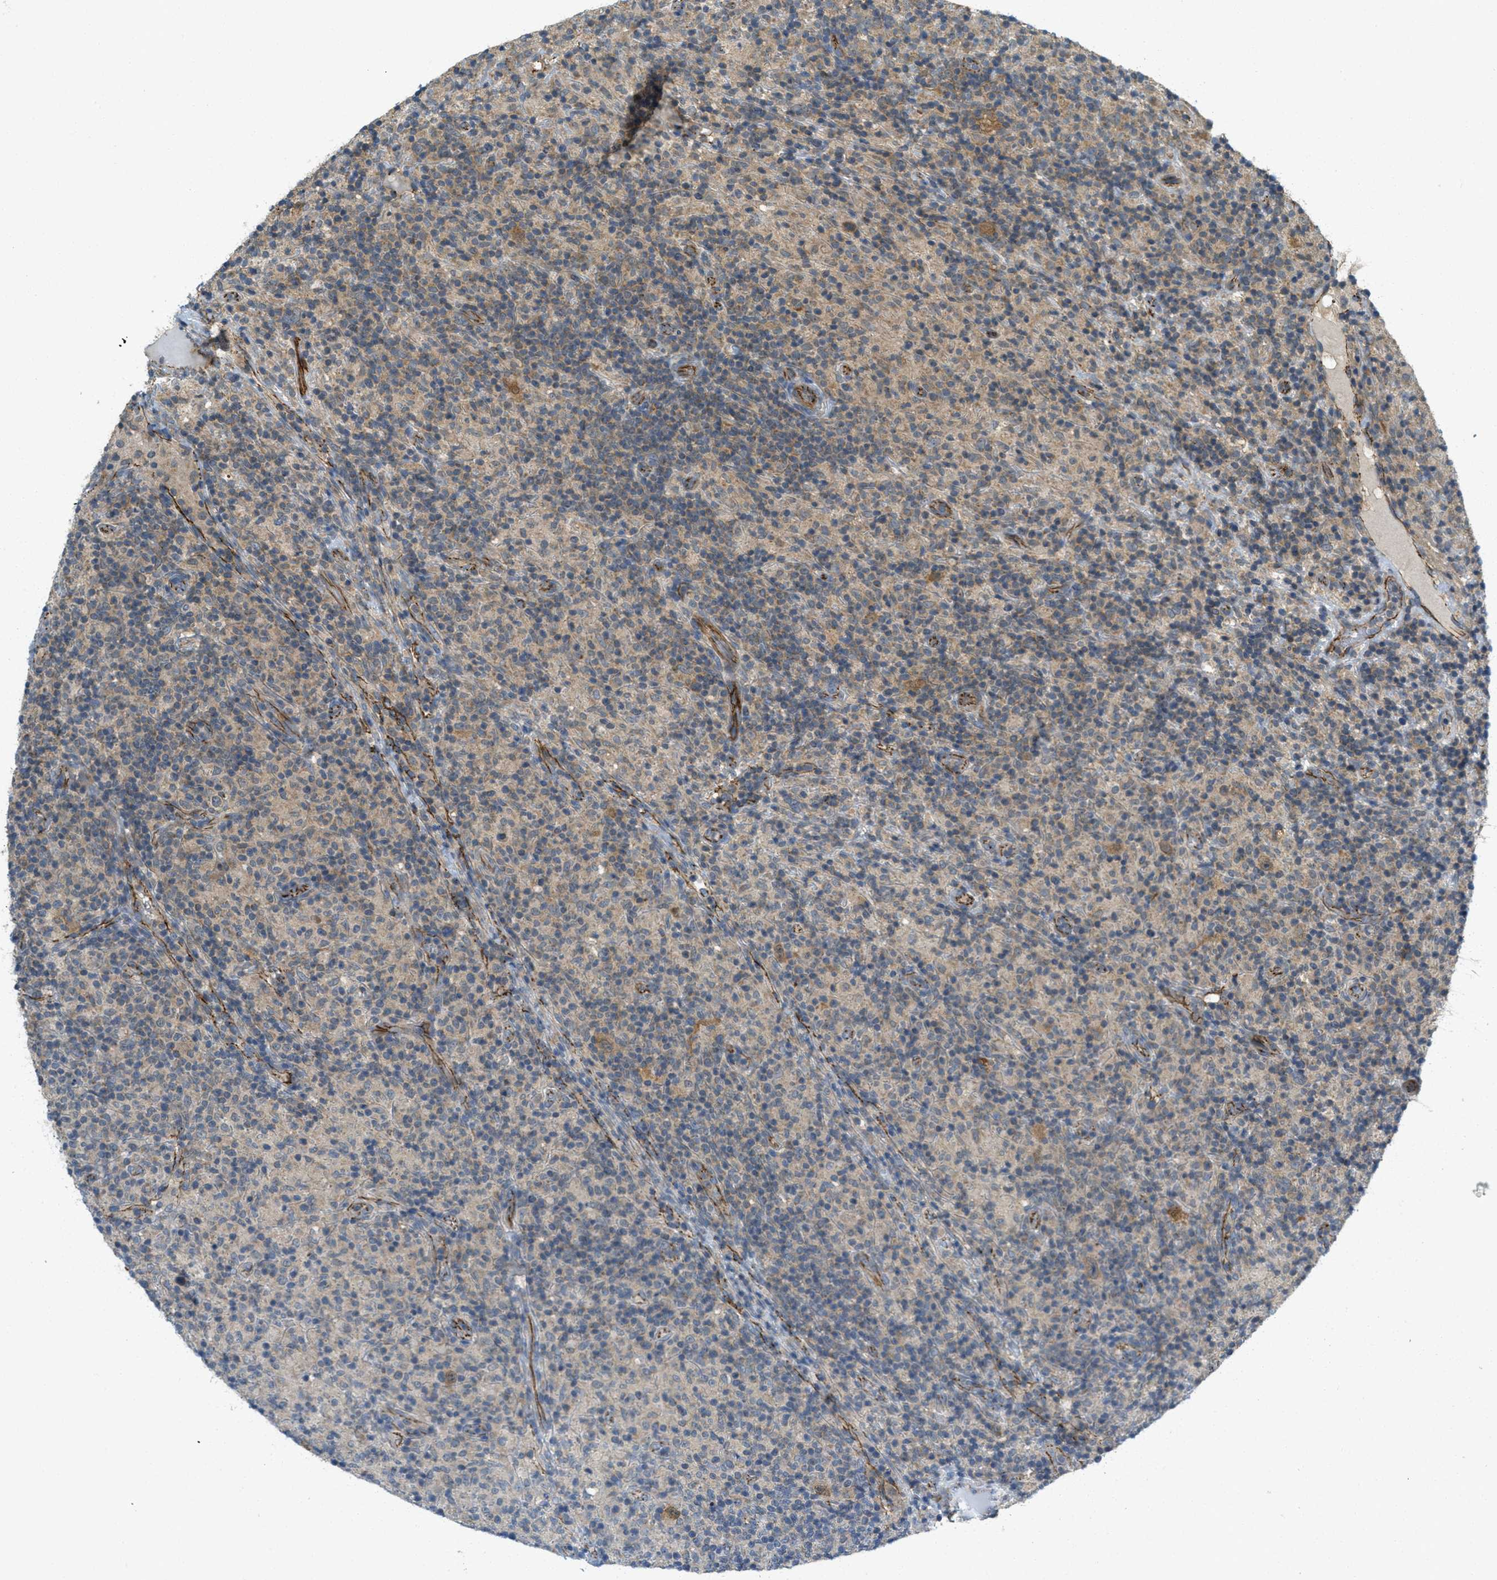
{"staining": {"intensity": "weak", "quantity": ">75%", "location": "cytoplasmic/membranous"}, "tissue": "lymphoma", "cell_type": "Tumor cells", "image_type": "cancer", "snomed": [{"axis": "morphology", "description": "Hodgkin's disease, NOS"}, {"axis": "topography", "description": "Lymph node"}], "caption": "Hodgkin's disease stained with DAB (3,3'-diaminobenzidine) immunohistochemistry reveals low levels of weak cytoplasmic/membranous expression in approximately >75% of tumor cells. Using DAB (3,3'-diaminobenzidine) (brown) and hematoxylin (blue) stains, captured at high magnification using brightfield microscopy.", "gene": "JCAD", "patient": {"sex": "male", "age": 70}}